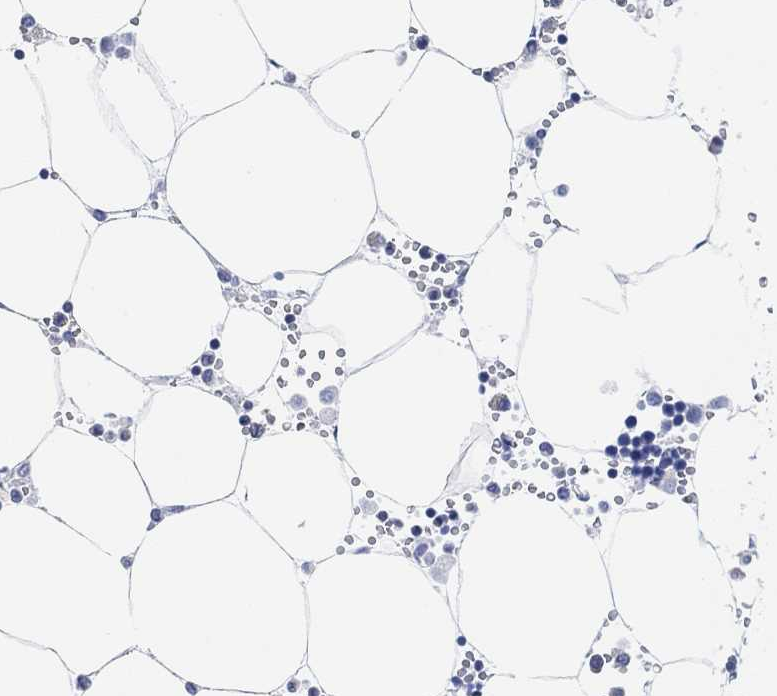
{"staining": {"intensity": "negative", "quantity": "none", "location": "none"}, "tissue": "bone marrow", "cell_type": "Hematopoietic cells", "image_type": "normal", "snomed": [{"axis": "morphology", "description": "Normal tissue, NOS"}, {"axis": "topography", "description": "Bone marrow"}], "caption": "Protein analysis of unremarkable bone marrow shows no significant staining in hematopoietic cells. (Stains: DAB (3,3'-diaminobenzidine) IHC with hematoxylin counter stain, Microscopy: brightfield microscopy at high magnification).", "gene": "MUC1", "patient": {"sex": "male", "age": 54}}